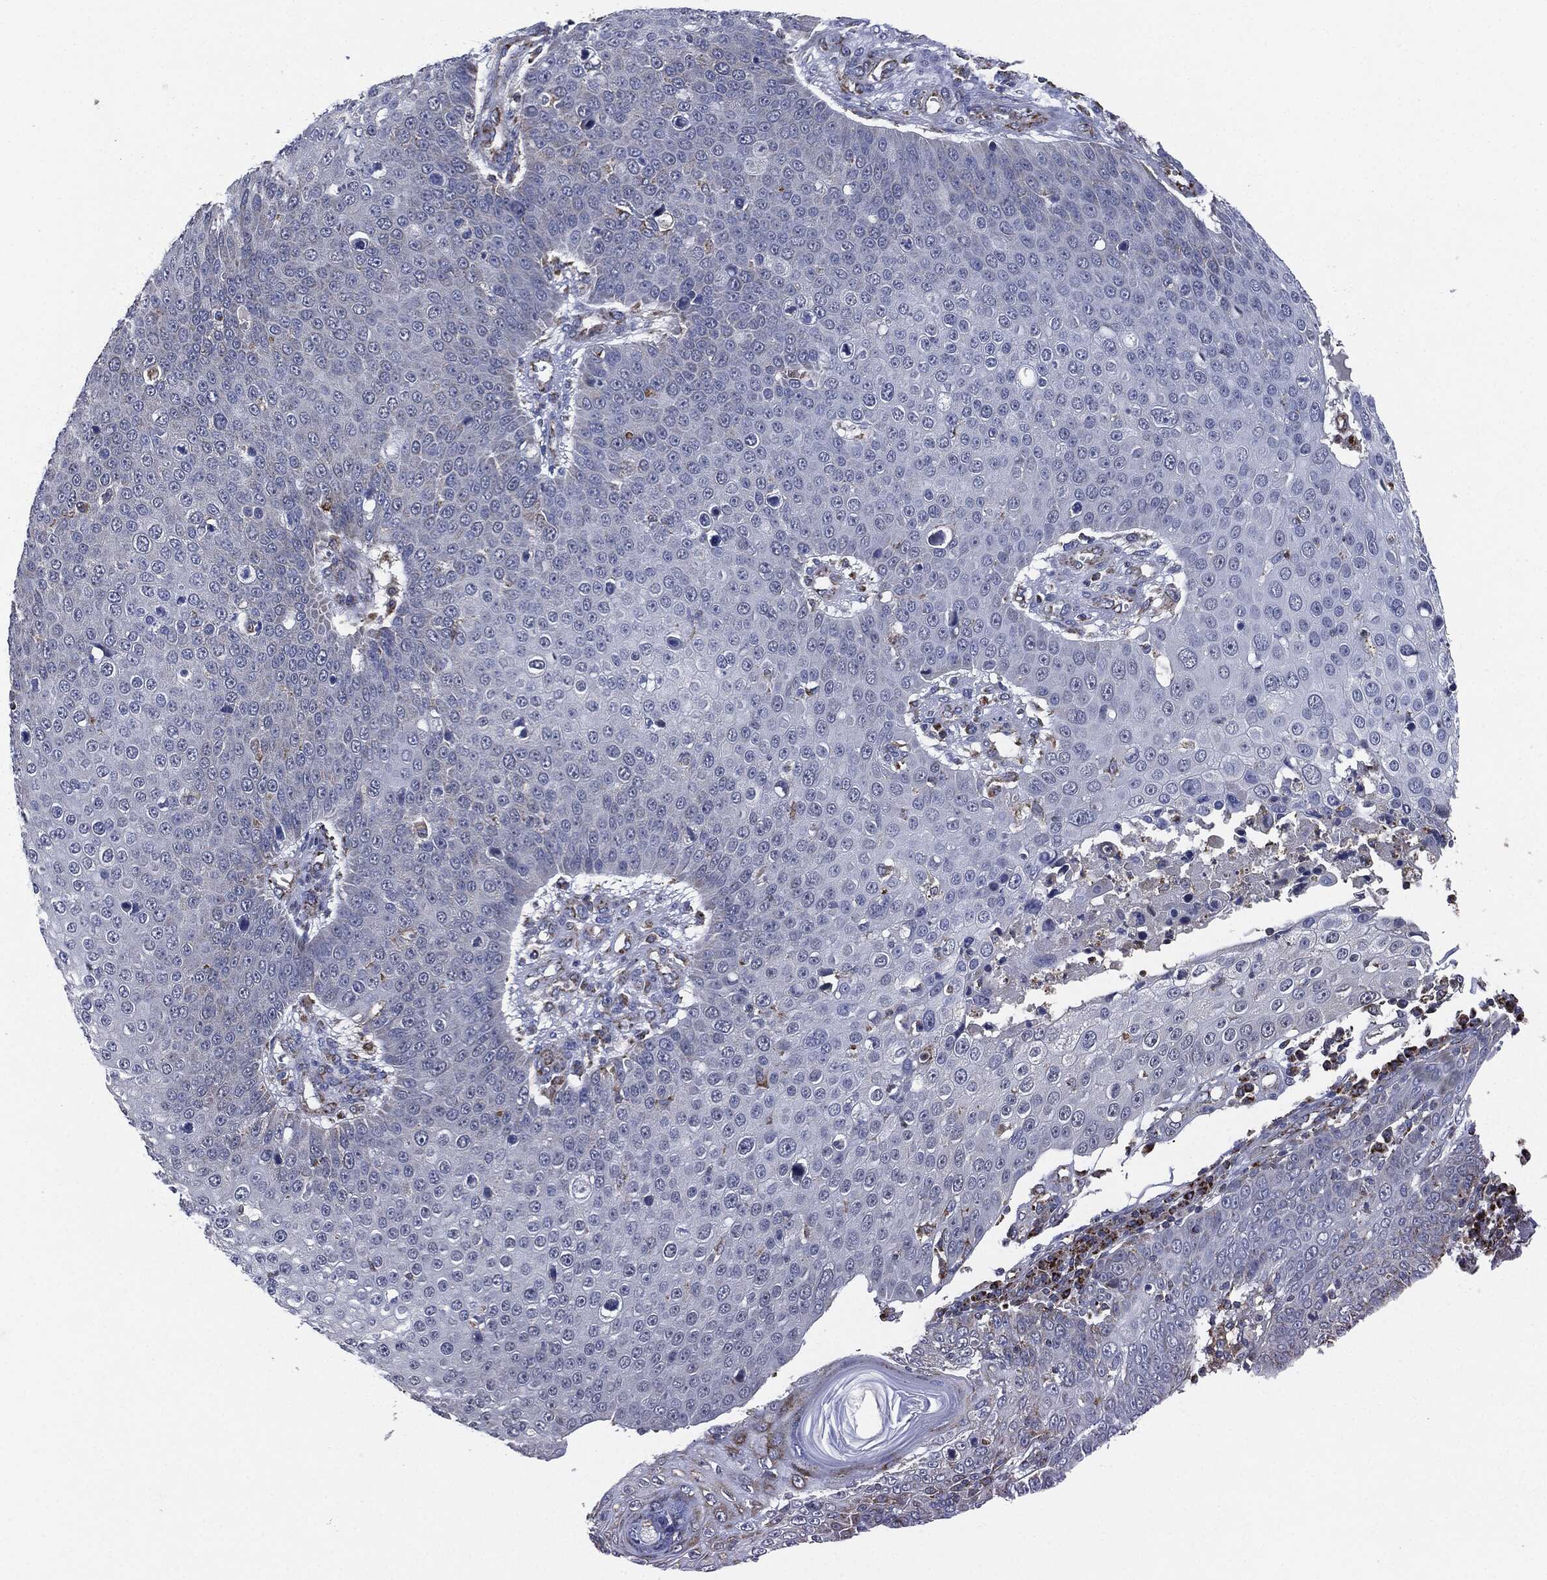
{"staining": {"intensity": "negative", "quantity": "none", "location": "none"}, "tissue": "skin cancer", "cell_type": "Tumor cells", "image_type": "cancer", "snomed": [{"axis": "morphology", "description": "Squamous cell carcinoma, NOS"}, {"axis": "topography", "description": "Skin"}], "caption": "This micrograph is of skin cancer (squamous cell carcinoma) stained with IHC to label a protein in brown with the nuclei are counter-stained blue. There is no expression in tumor cells. (DAB immunohistochemistry visualized using brightfield microscopy, high magnification).", "gene": "NDUFV2", "patient": {"sex": "male", "age": 71}}